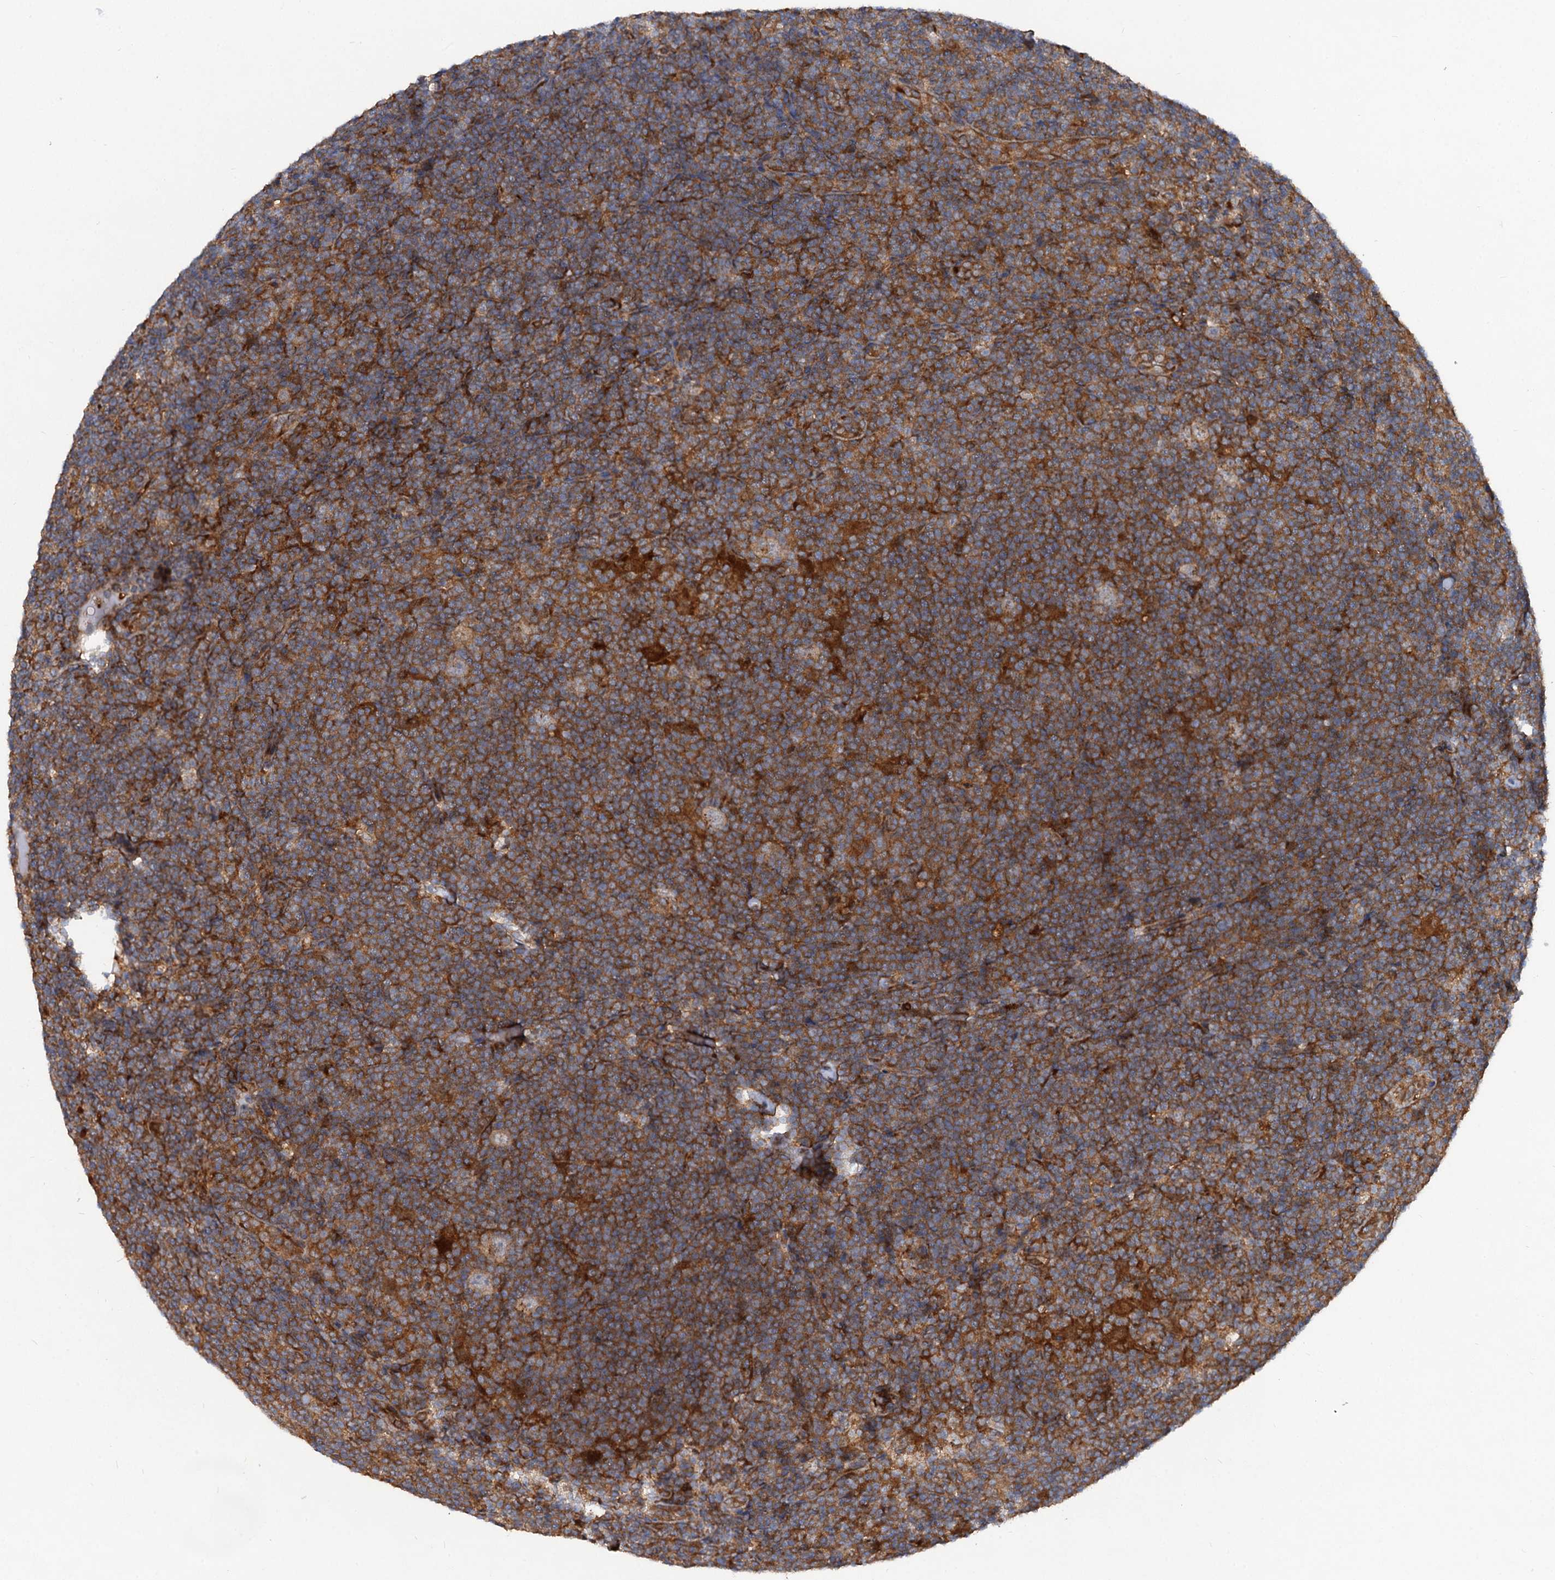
{"staining": {"intensity": "weak", "quantity": "<25%", "location": "cytoplasmic/membranous"}, "tissue": "lymphoma", "cell_type": "Tumor cells", "image_type": "cancer", "snomed": [{"axis": "morphology", "description": "Hodgkin's disease, NOS"}, {"axis": "topography", "description": "Lymph node"}], "caption": "A high-resolution micrograph shows IHC staining of Hodgkin's disease, which shows no significant expression in tumor cells.", "gene": "VPS29", "patient": {"sex": "female", "age": 57}}